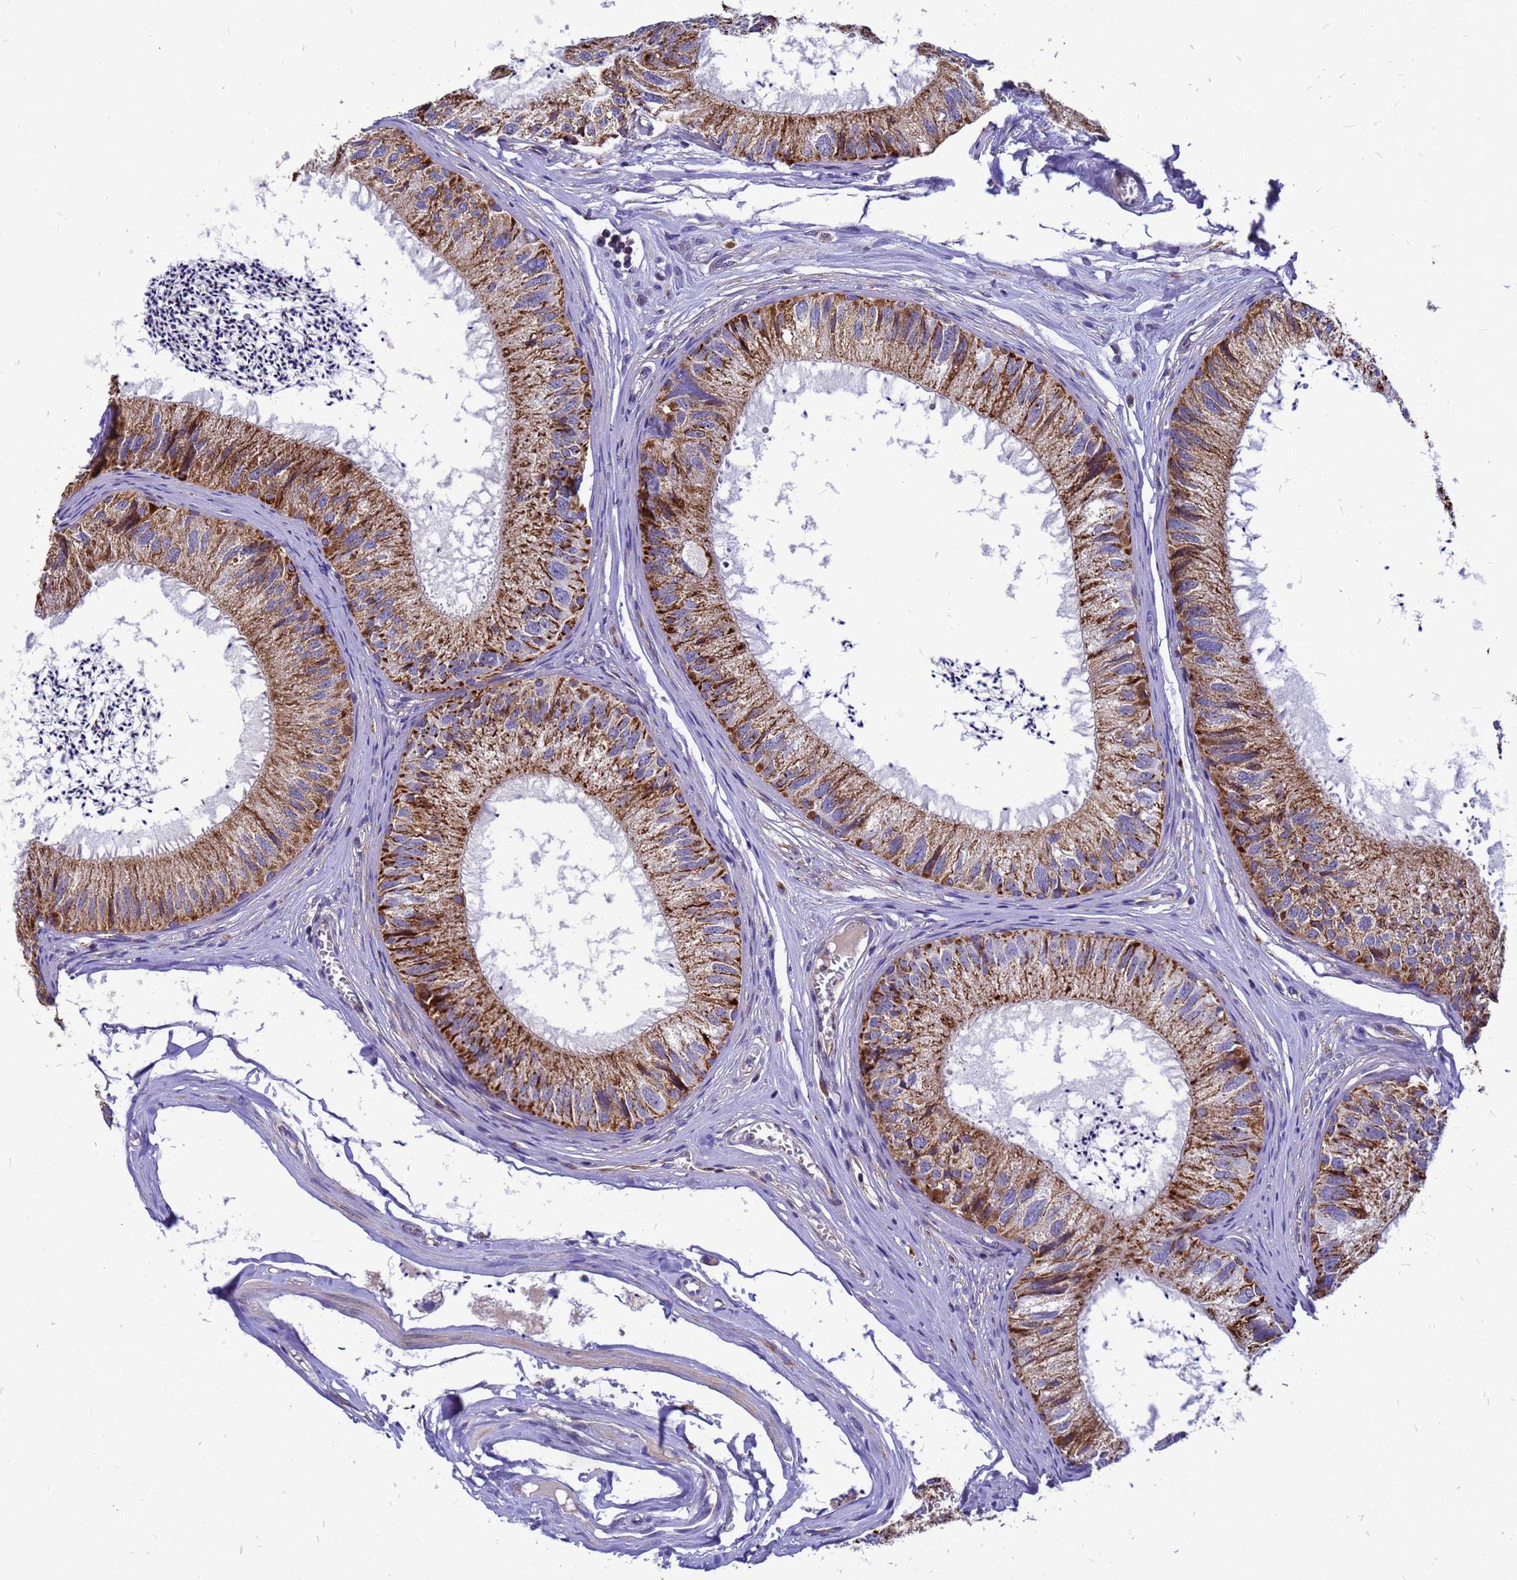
{"staining": {"intensity": "moderate", "quantity": ">75%", "location": "cytoplasmic/membranous"}, "tissue": "epididymis", "cell_type": "Glandular cells", "image_type": "normal", "snomed": [{"axis": "morphology", "description": "Normal tissue, NOS"}, {"axis": "topography", "description": "Epididymis"}], "caption": "This micrograph exhibits immunohistochemistry staining of unremarkable human epididymis, with medium moderate cytoplasmic/membranous positivity in approximately >75% of glandular cells.", "gene": "CMC4", "patient": {"sex": "male", "age": 79}}